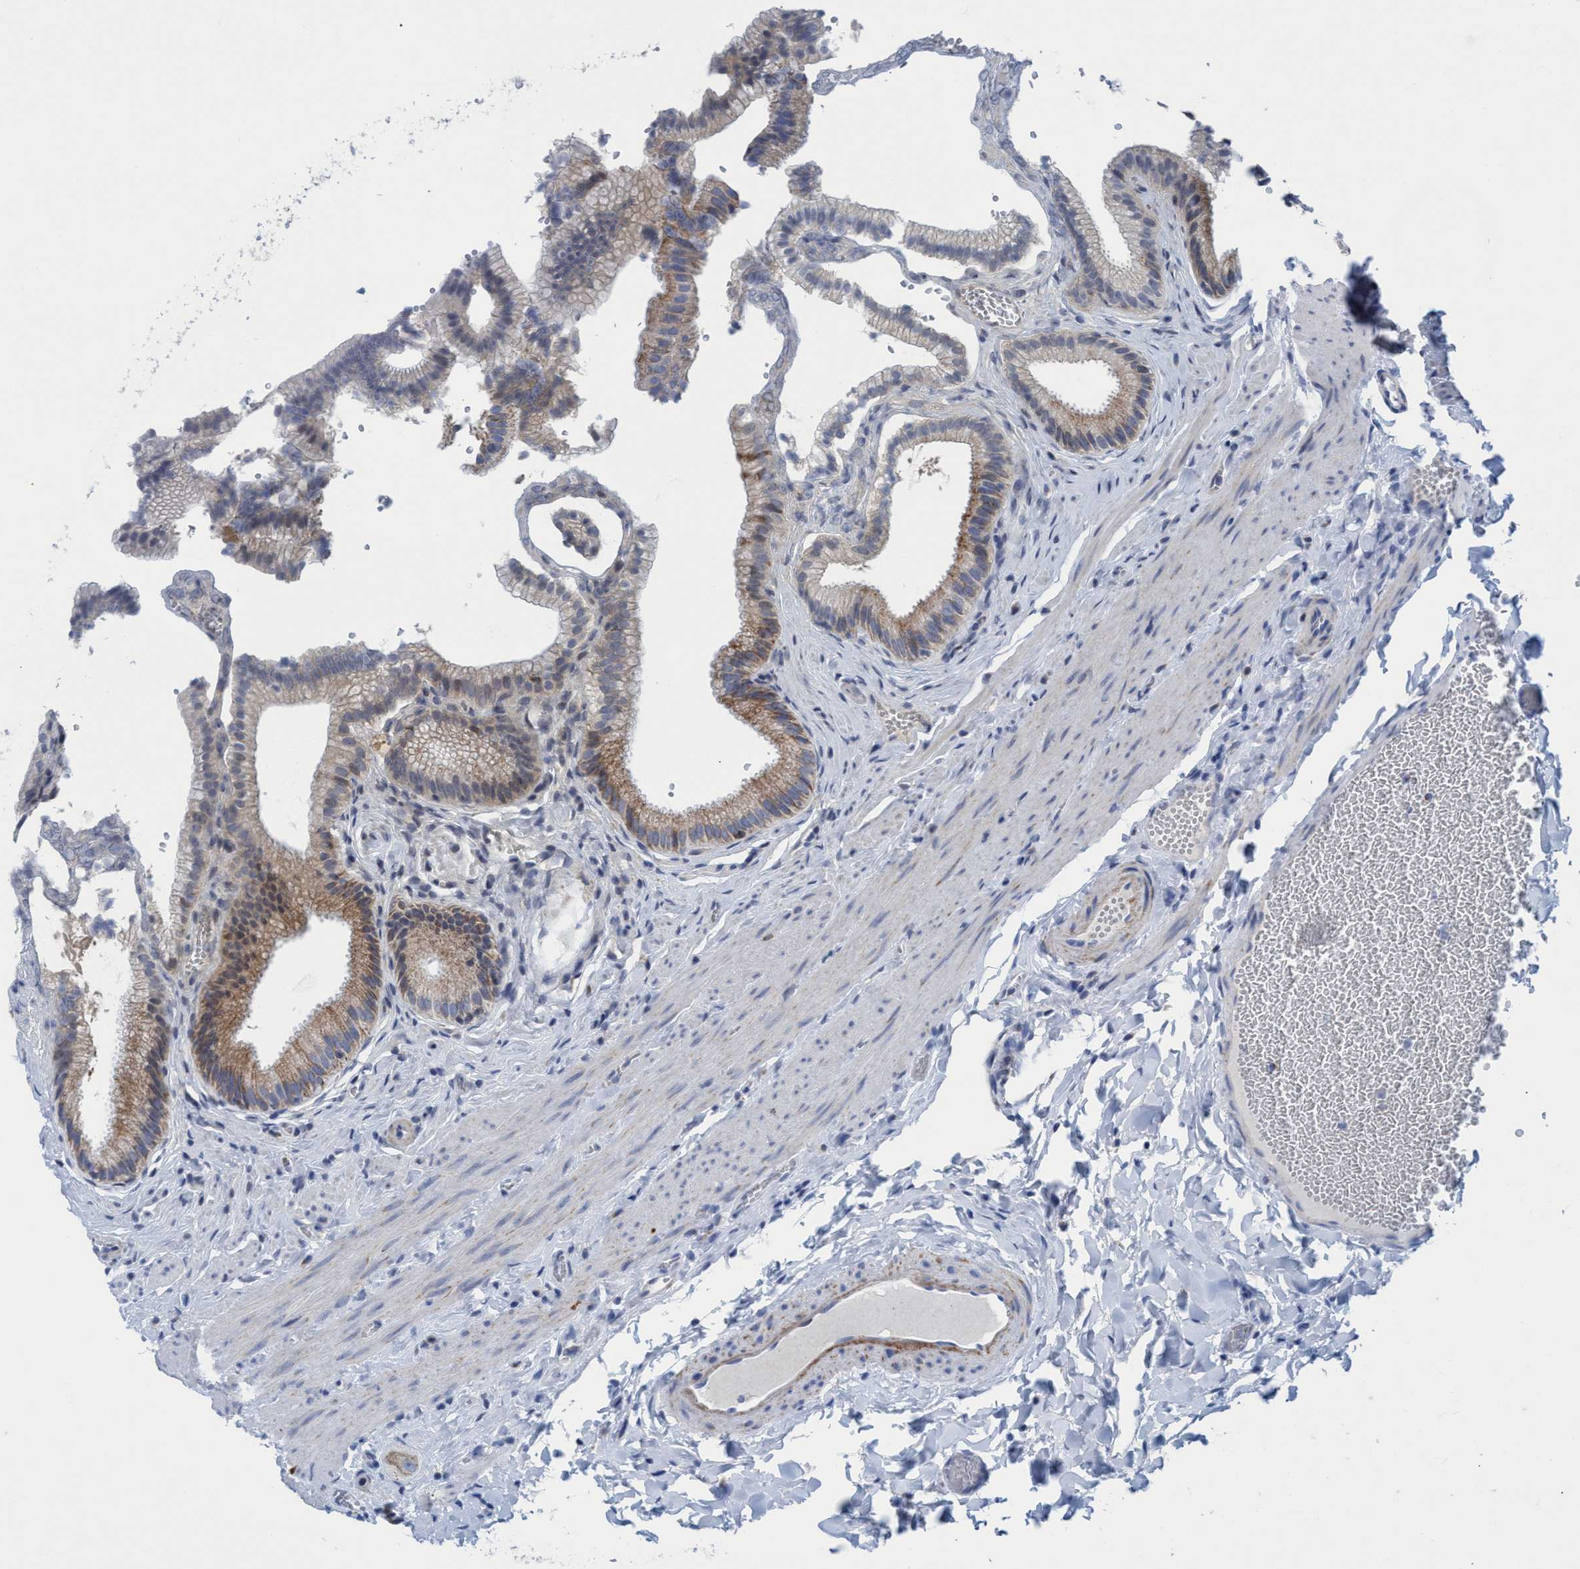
{"staining": {"intensity": "moderate", "quantity": "25%-75%", "location": "cytoplasmic/membranous"}, "tissue": "gallbladder", "cell_type": "Glandular cells", "image_type": "normal", "snomed": [{"axis": "morphology", "description": "Normal tissue, NOS"}, {"axis": "topography", "description": "Gallbladder"}], "caption": "Immunohistochemical staining of normal human gallbladder reveals moderate cytoplasmic/membranous protein positivity in approximately 25%-75% of glandular cells.", "gene": "GGA3", "patient": {"sex": "male", "age": 38}}